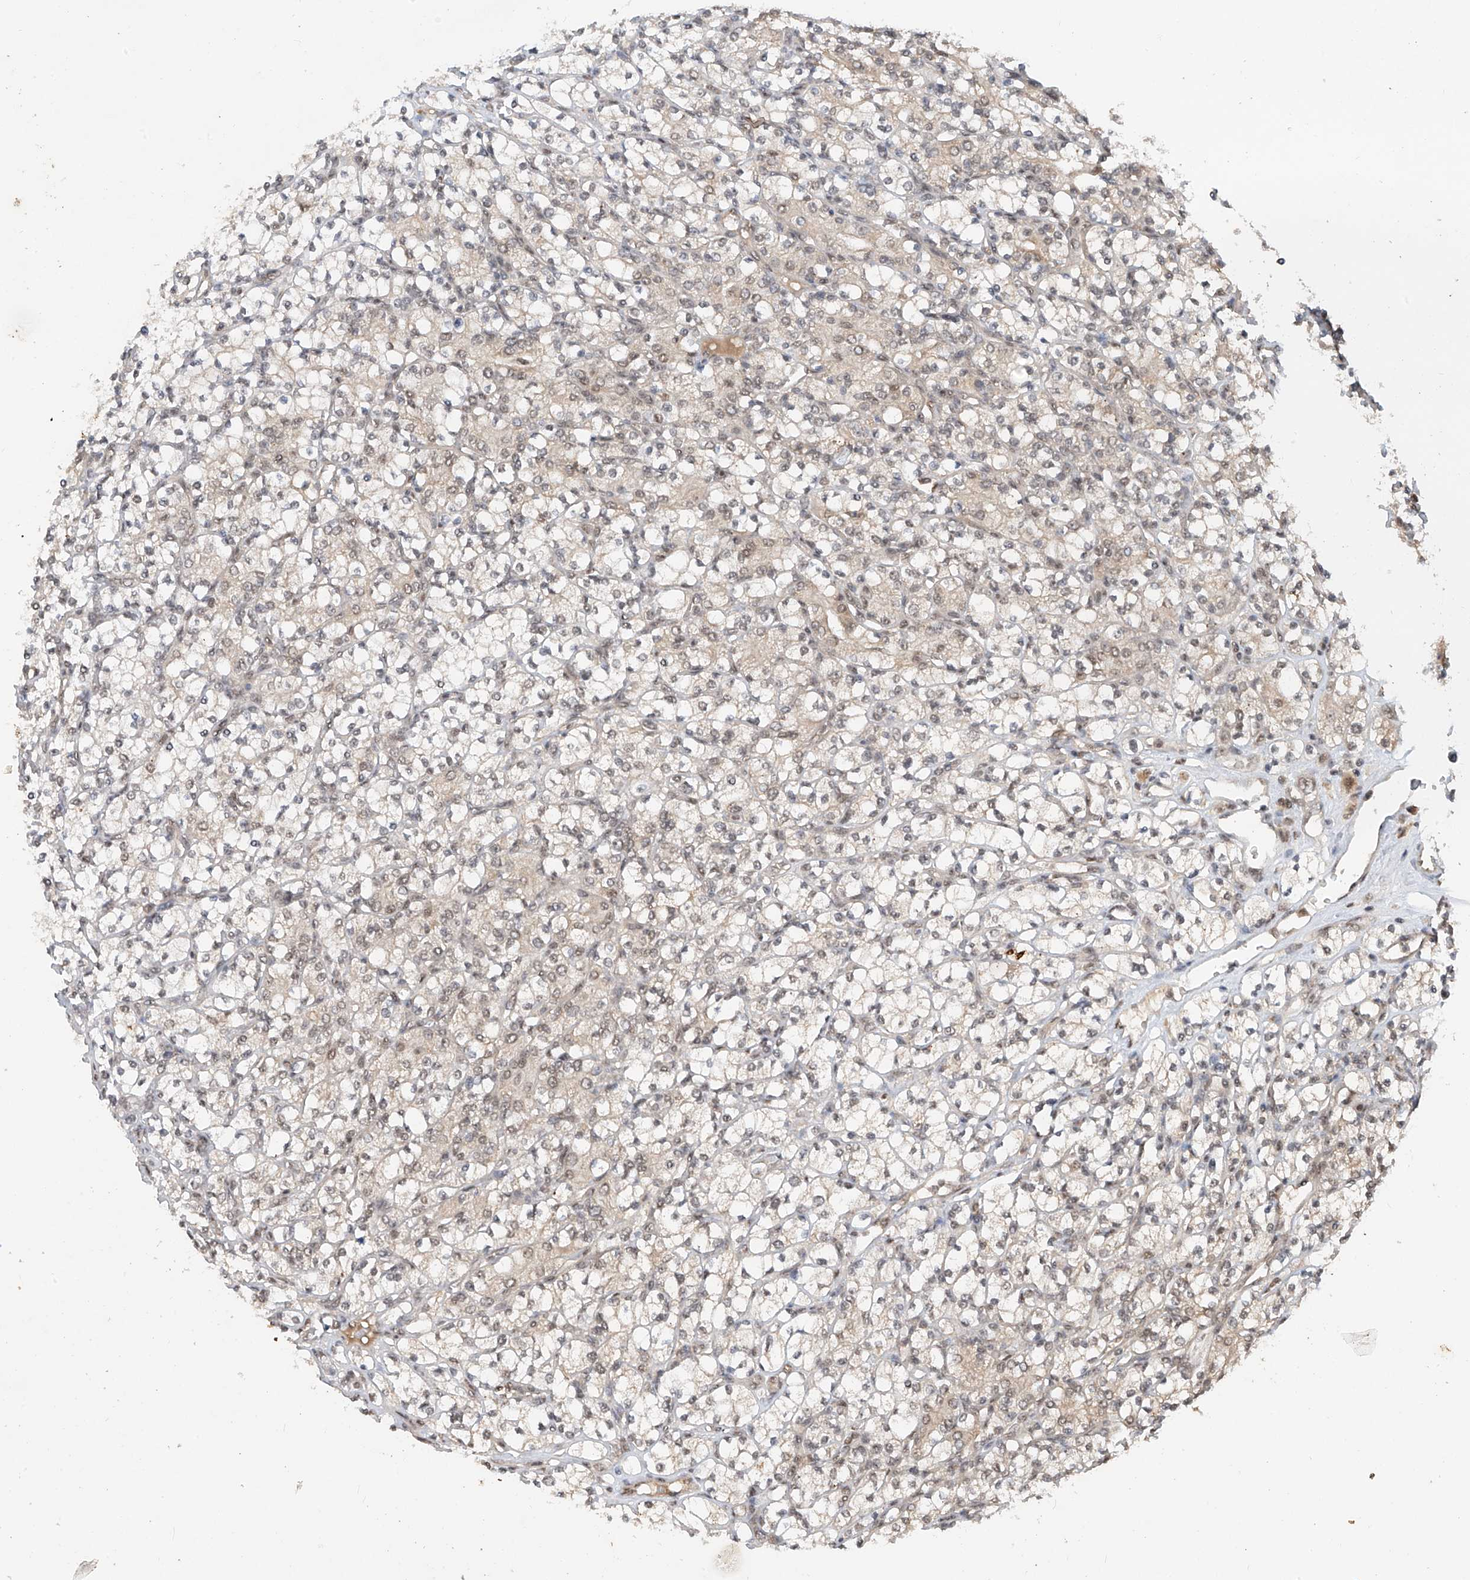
{"staining": {"intensity": "weak", "quantity": ">75%", "location": "cytoplasmic/membranous,nuclear"}, "tissue": "renal cancer", "cell_type": "Tumor cells", "image_type": "cancer", "snomed": [{"axis": "morphology", "description": "Adenocarcinoma, NOS"}, {"axis": "topography", "description": "Kidney"}], "caption": "Renal adenocarcinoma was stained to show a protein in brown. There is low levels of weak cytoplasmic/membranous and nuclear expression in approximately >75% of tumor cells.", "gene": "RPAIN", "patient": {"sex": "male", "age": 77}}